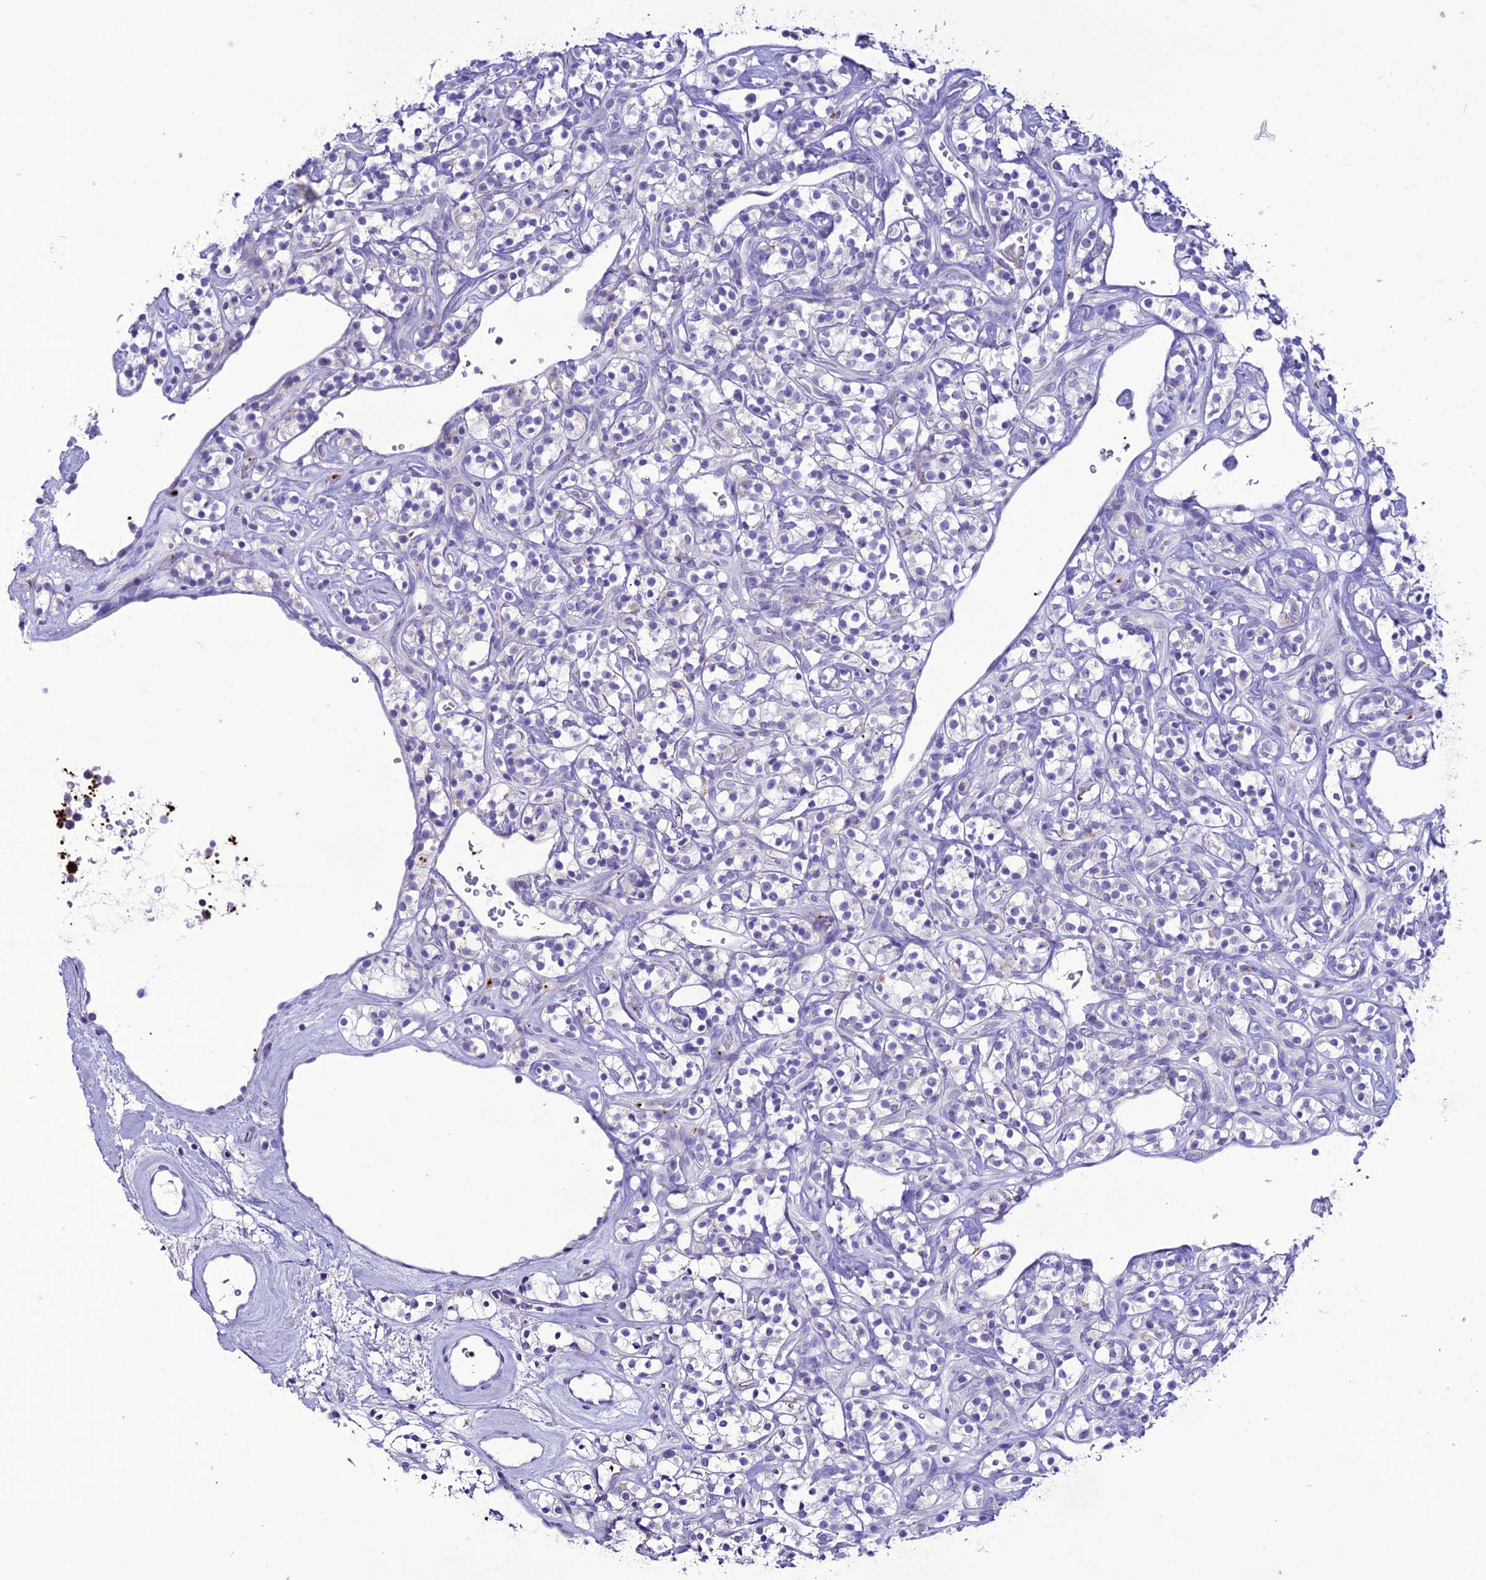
{"staining": {"intensity": "negative", "quantity": "none", "location": "none"}, "tissue": "renal cancer", "cell_type": "Tumor cells", "image_type": "cancer", "snomed": [{"axis": "morphology", "description": "Adenocarcinoma, NOS"}, {"axis": "topography", "description": "Kidney"}], "caption": "A histopathology image of human renal cancer is negative for staining in tumor cells.", "gene": "C21orf140", "patient": {"sex": "male", "age": 77}}